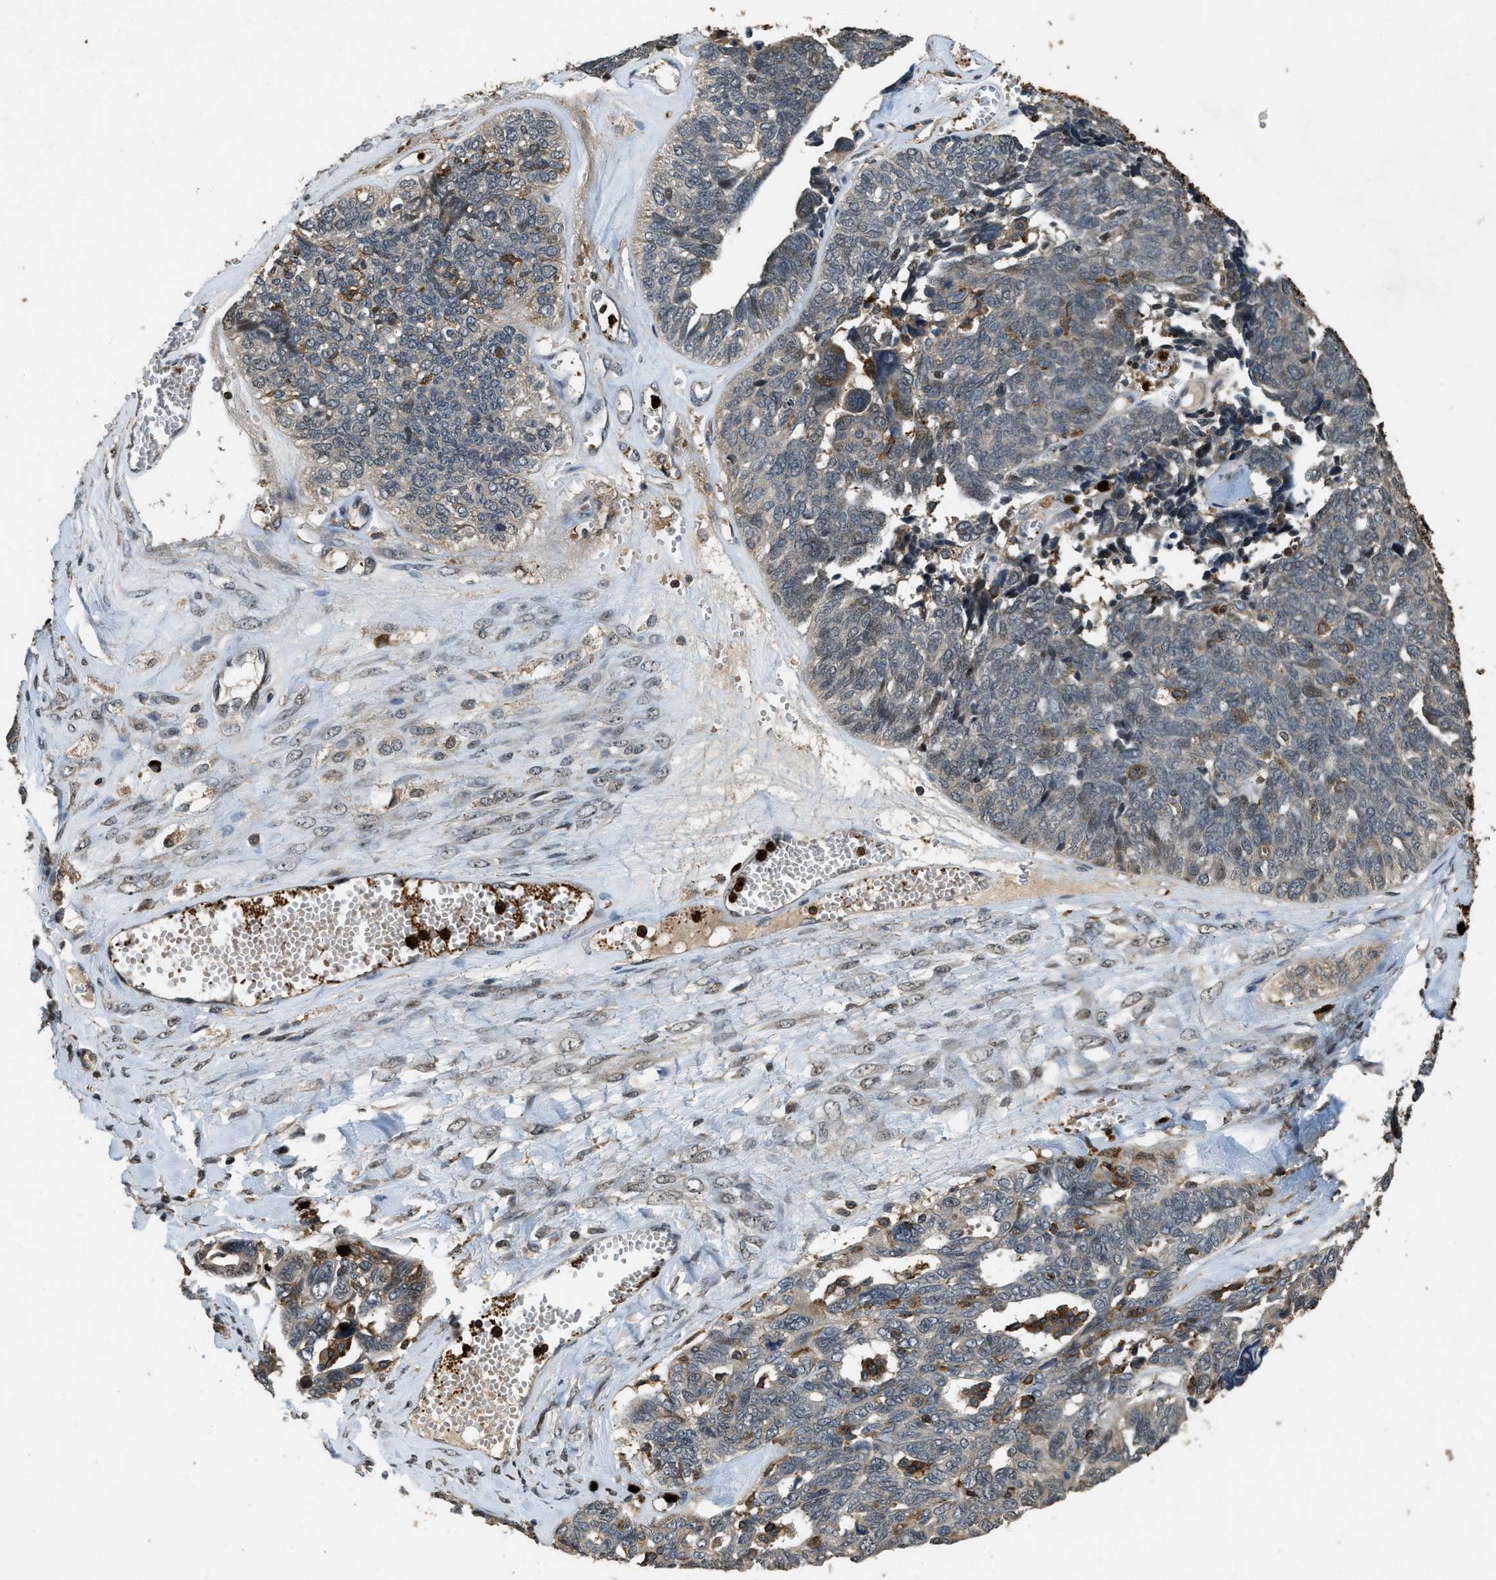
{"staining": {"intensity": "weak", "quantity": "<25%", "location": "cytoplasmic/membranous"}, "tissue": "ovarian cancer", "cell_type": "Tumor cells", "image_type": "cancer", "snomed": [{"axis": "morphology", "description": "Cystadenocarcinoma, serous, NOS"}, {"axis": "topography", "description": "Ovary"}], "caption": "DAB (3,3'-diaminobenzidine) immunohistochemical staining of ovarian cancer reveals no significant expression in tumor cells.", "gene": "RNF141", "patient": {"sex": "female", "age": 79}}